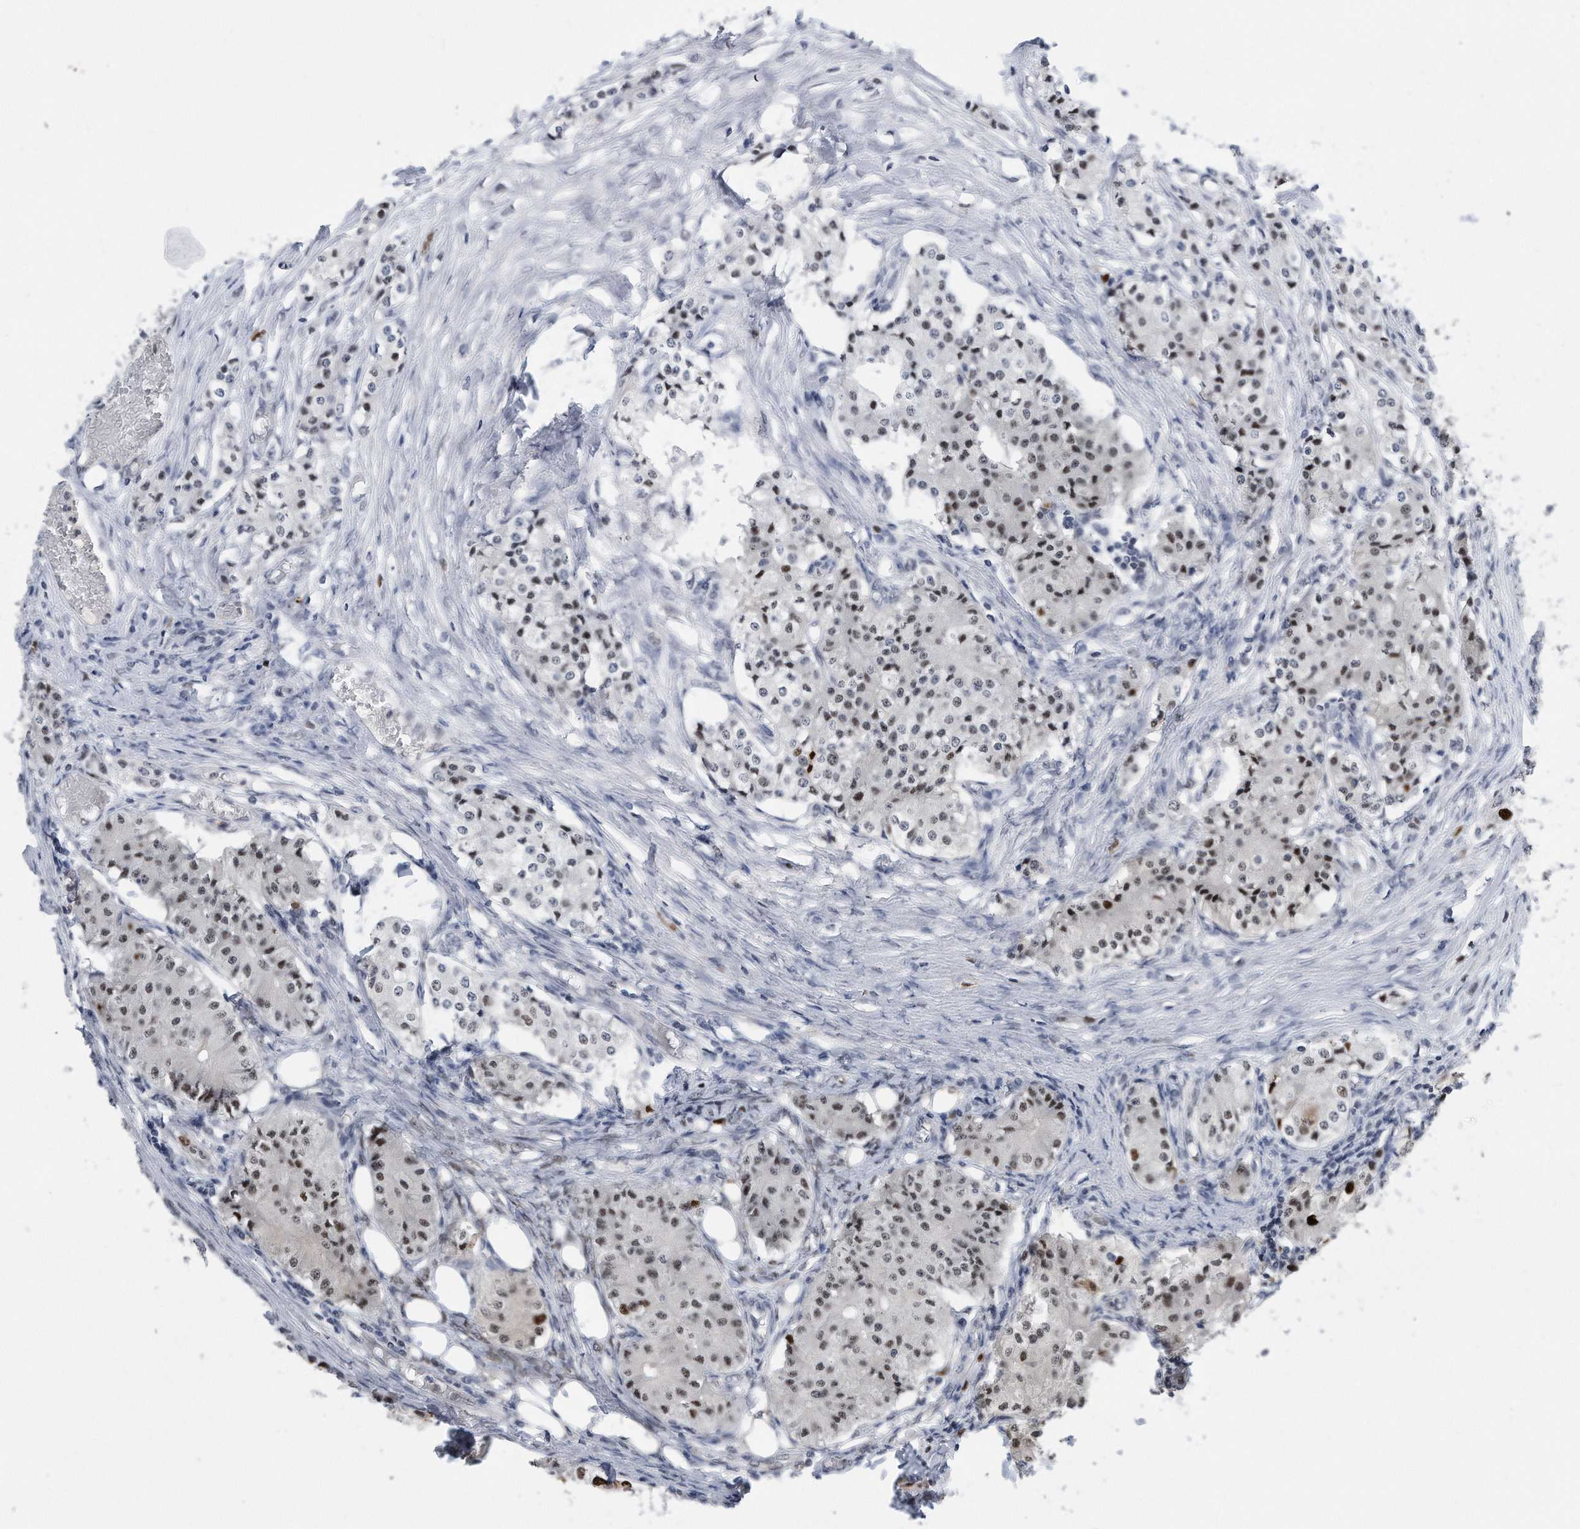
{"staining": {"intensity": "moderate", "quantity": "<25%", "location": "nuclear"}, "tissue": "carcinoid", "cell_type": "Tumor cells", "image_type": "cancer", "snomed": [{"axis": "morphology", "description": "Carcinoid, malignant, NOS"}, {"axis": "topography", "description": "Colon"}], "caption": "High-power microscopy captured an immunohistochemistry micrograph of carcinoid (malignant), revealing moderate nuclear positivity in approximately <25% of tumor cells.", "gene": "PCNA", "patient": {"sex": "female", "age": 52}}